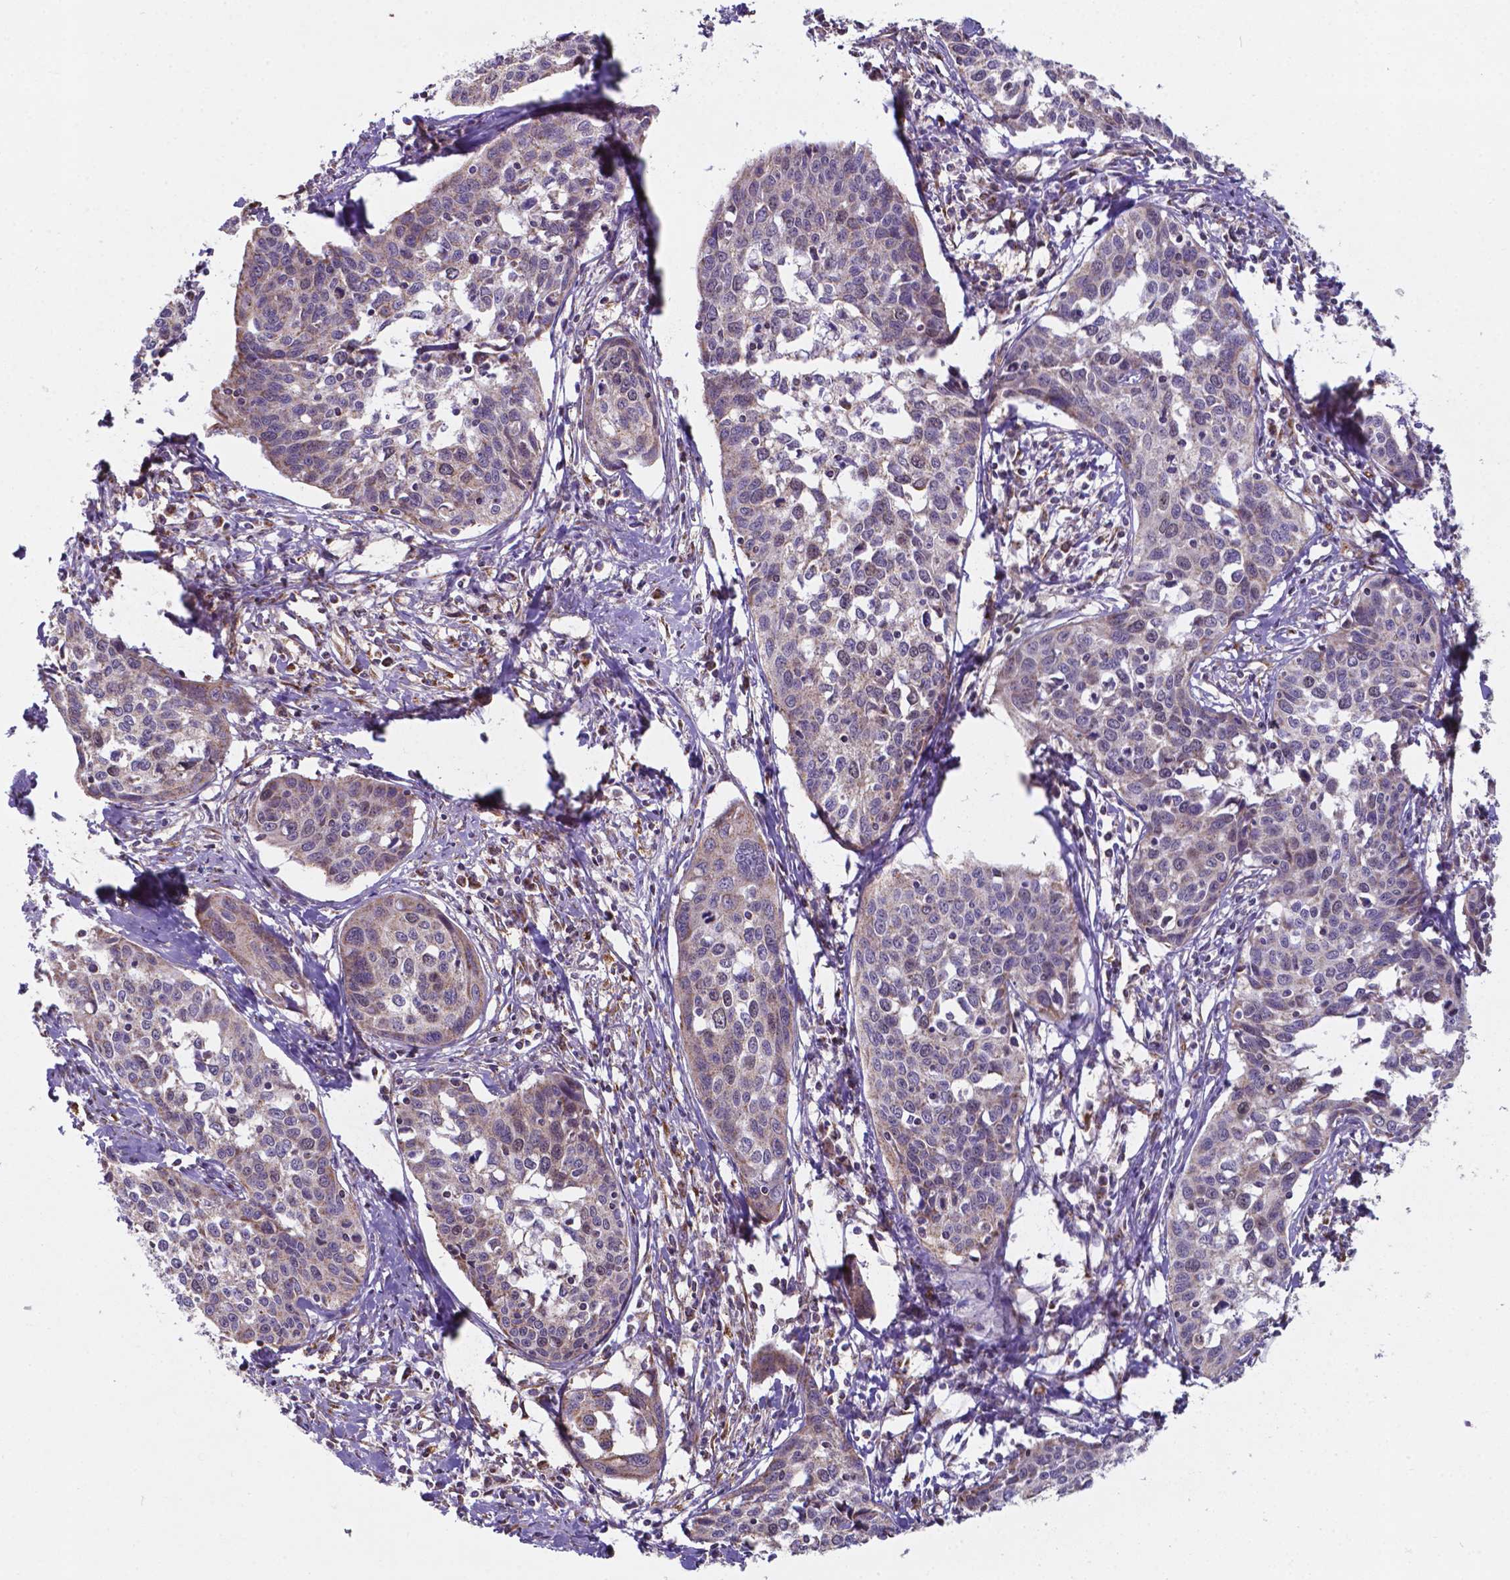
{"staining": {"intensity": "weak", "quantity": "25%-75%", "location": "cytoplasmic/membranous"}, "tissue": "cervical cancer", "cell_type": "Tumor cells", "image_type": "cancer", "snomed": [{"axis": "morphology", "description": "Squamous cell carcinoma, NOS"}, {"axis": "topography", "description": "Cervix"}], "caption": "Squamous cell carcinoma (cervical) was stained to show a protein in brown. There is low levels of weak cytoplasmic/membranous positivity in approximately 25%-75% of tumor cells.", "gene": "FAM114A1", "patient": {"sex": "female", "age": 31}}